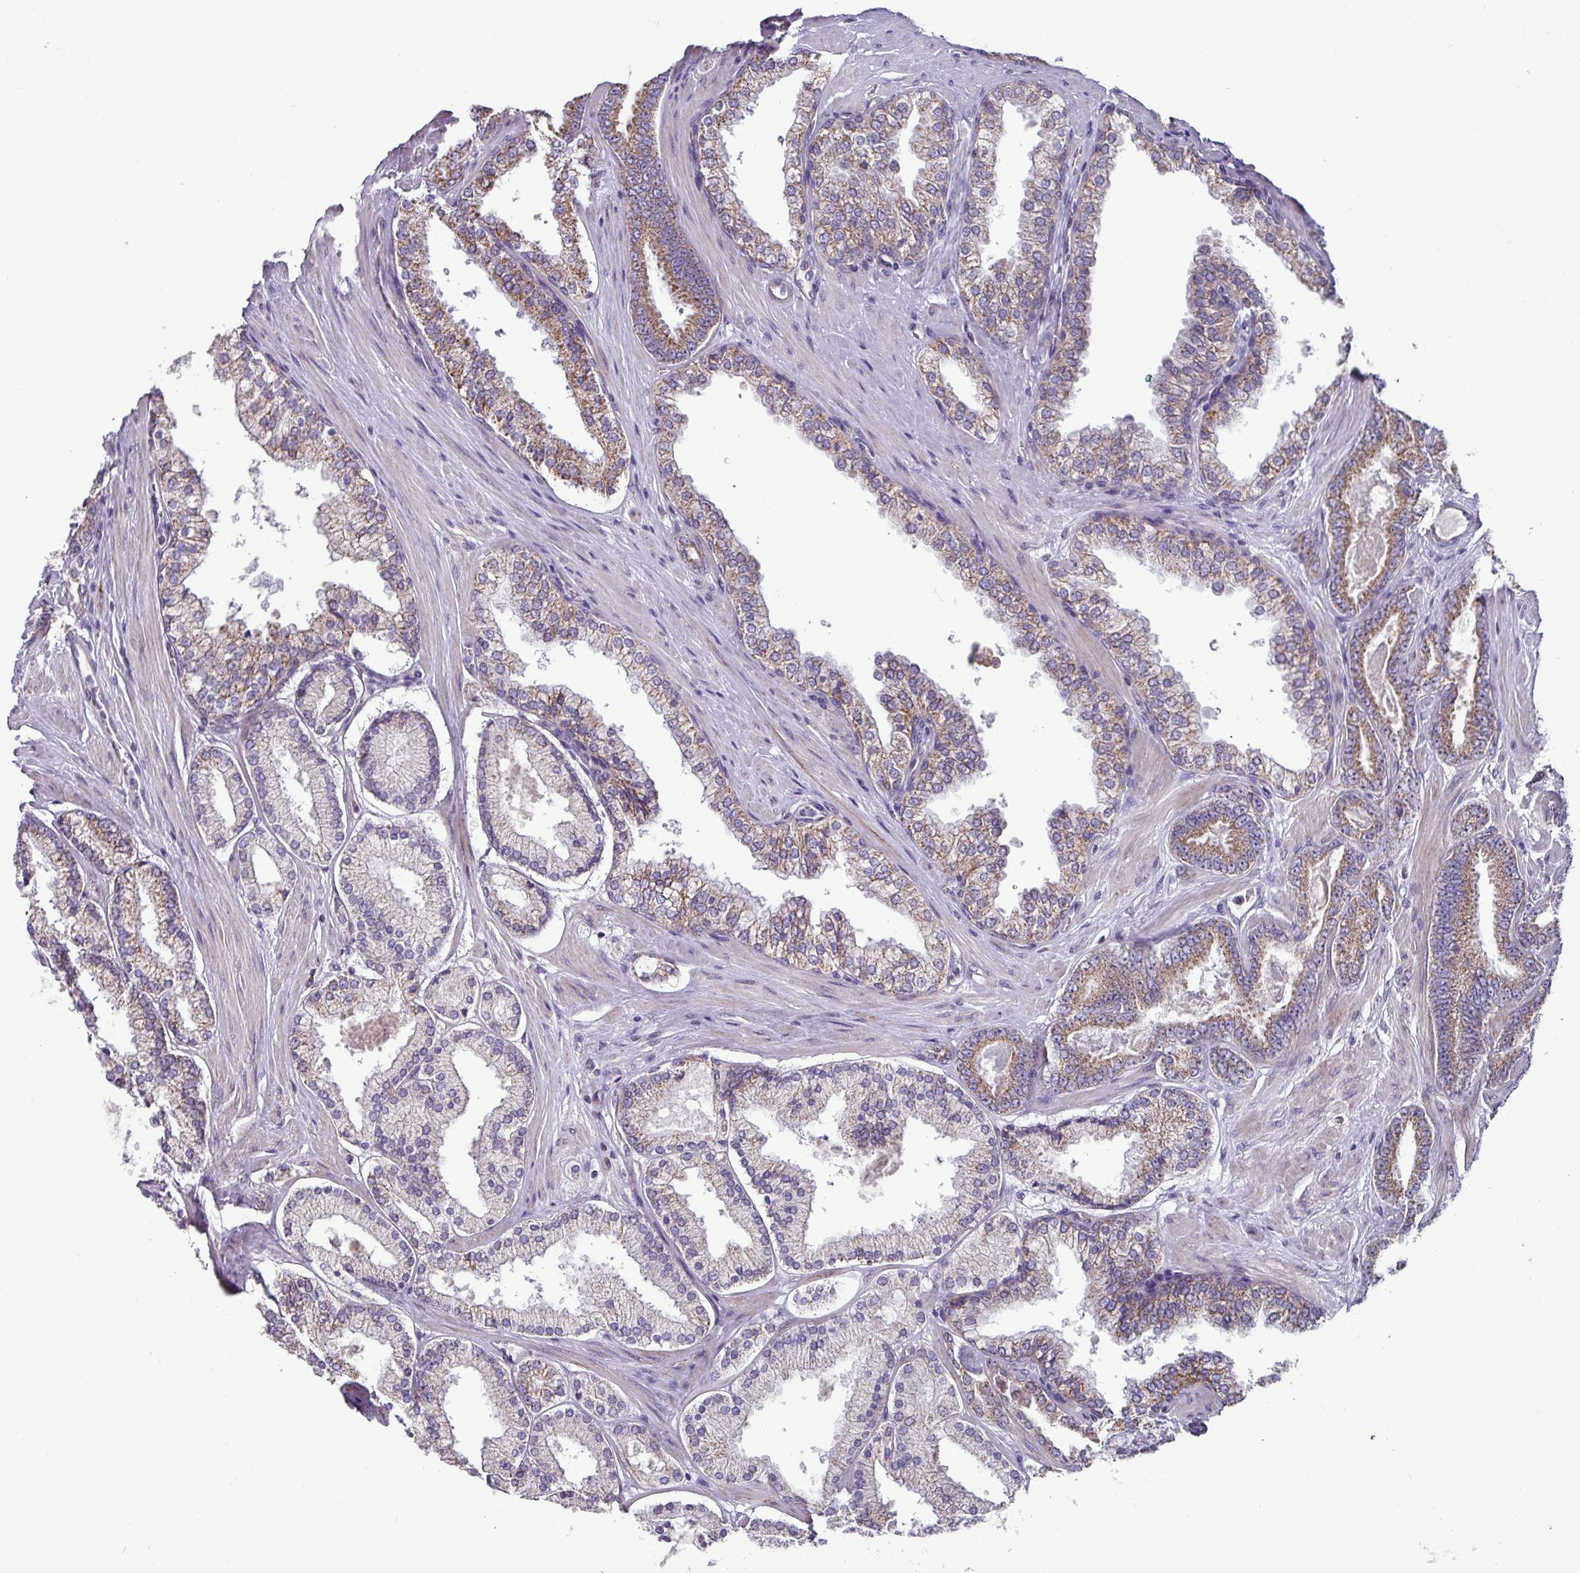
{"staining": {"intensity": "moderate", "quantity": "25%-75%", "location": "cytoplasmic/membranous"}, "tissue": "prostate cancer", "cell_type": "Tumor cells", "image_type": "cancer", "snomed": [{"axis": "morphology", "description": "Adenocarcinoma, Low grade"}, {"axis": "topography", "description": "Prostate"}], "caption": "Protein staining of adenocarcinoma (low-grade) (prostate) tissue demonstrates moderate cytoplasmic/membranous positivity in approximately 25%-75% of tumor cells. (DAB IHC, brown staining for protein, blue staining for nuclei).", "gene": "MT-ND4", "patient": {"sex": "male", "age": 42}}